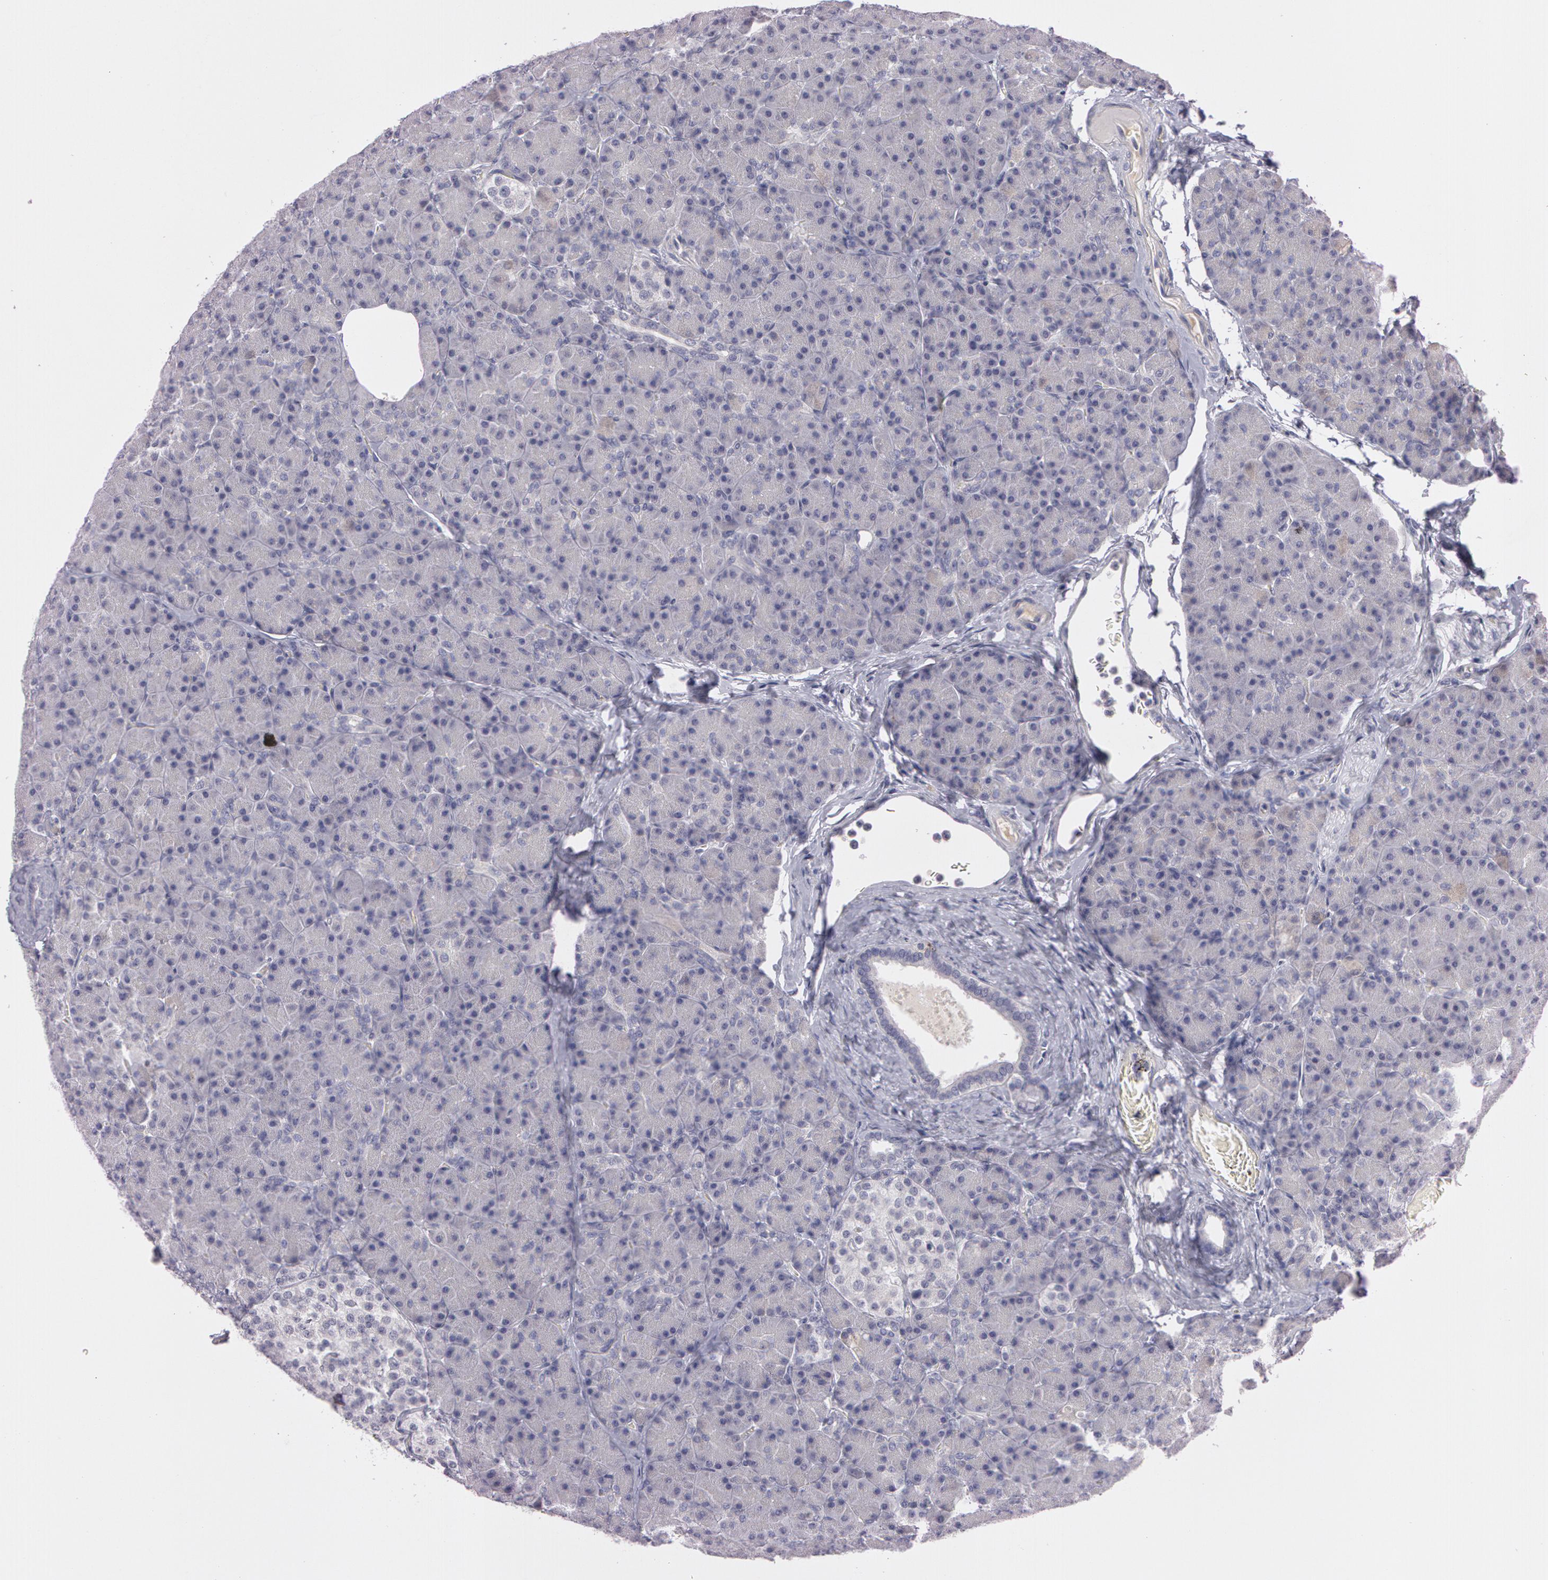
{"staining": {"intensity": "negative", "quantity": "none", "location": "none"}, "tissue": "pancreas", "cell_type": "Exocrine glandular cells", "image_type": "normal", "snomed": [{"axis": "morphology", "description": "Normal tissue, NOS"}, {"axis": "topography", "description": "Pancreas"}], "caption": "Immunohistochemistry (IHC) micrograph of normal pancreas: human pancreas stained with DAB (3,3'-diaminobenzidine) shows no significant protein positivity in exocrine glandular cells. (Immunohistochemistry (IHC), brightfield microscopy, high magnification).", "gene": "MXRA5", "patient": {"sex": "female", "age": 43}}